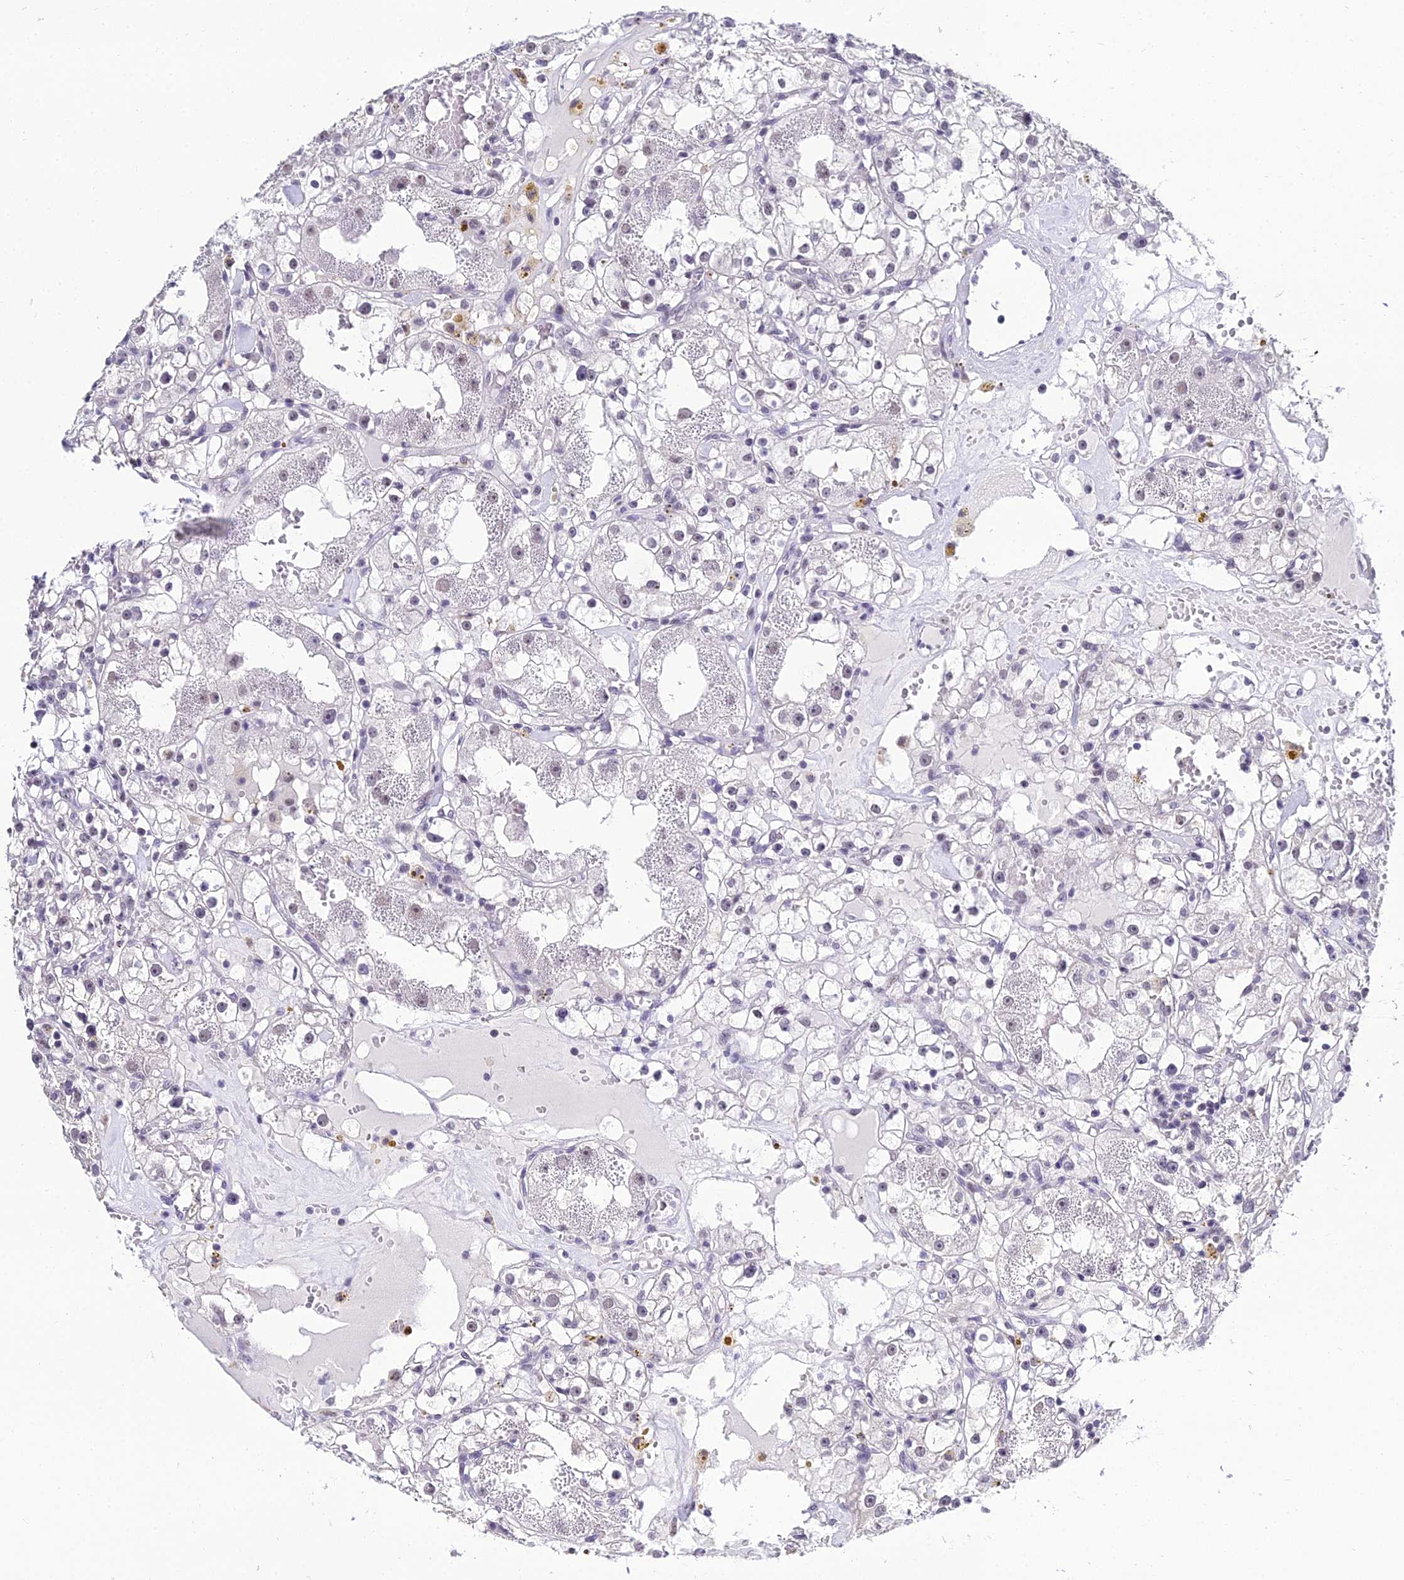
{"staining": {"intensity": "negative", "quantity": "none", "location": "none"}, "tissue": "renal cancer", "cell_type": "Tumor cells", "image_type": "cancer", "snomed": [{"axis": "morphology", "description": "Adenocarcinoma, NOS"}, {"axis": "topography", "description": "Kidney"}], "caption": "Immunohistochemistry (IHC) photomicrograph of neoplastic tissue: human renal adenocarcinoma stained with DAB exhibits no significant protein staining in tumor cells. (Immunohistochemistry (IHC), brightfield microscopy, high magnification).", "gene": "PPP4R2", "patient": {"sex": "male", "age": 56}}